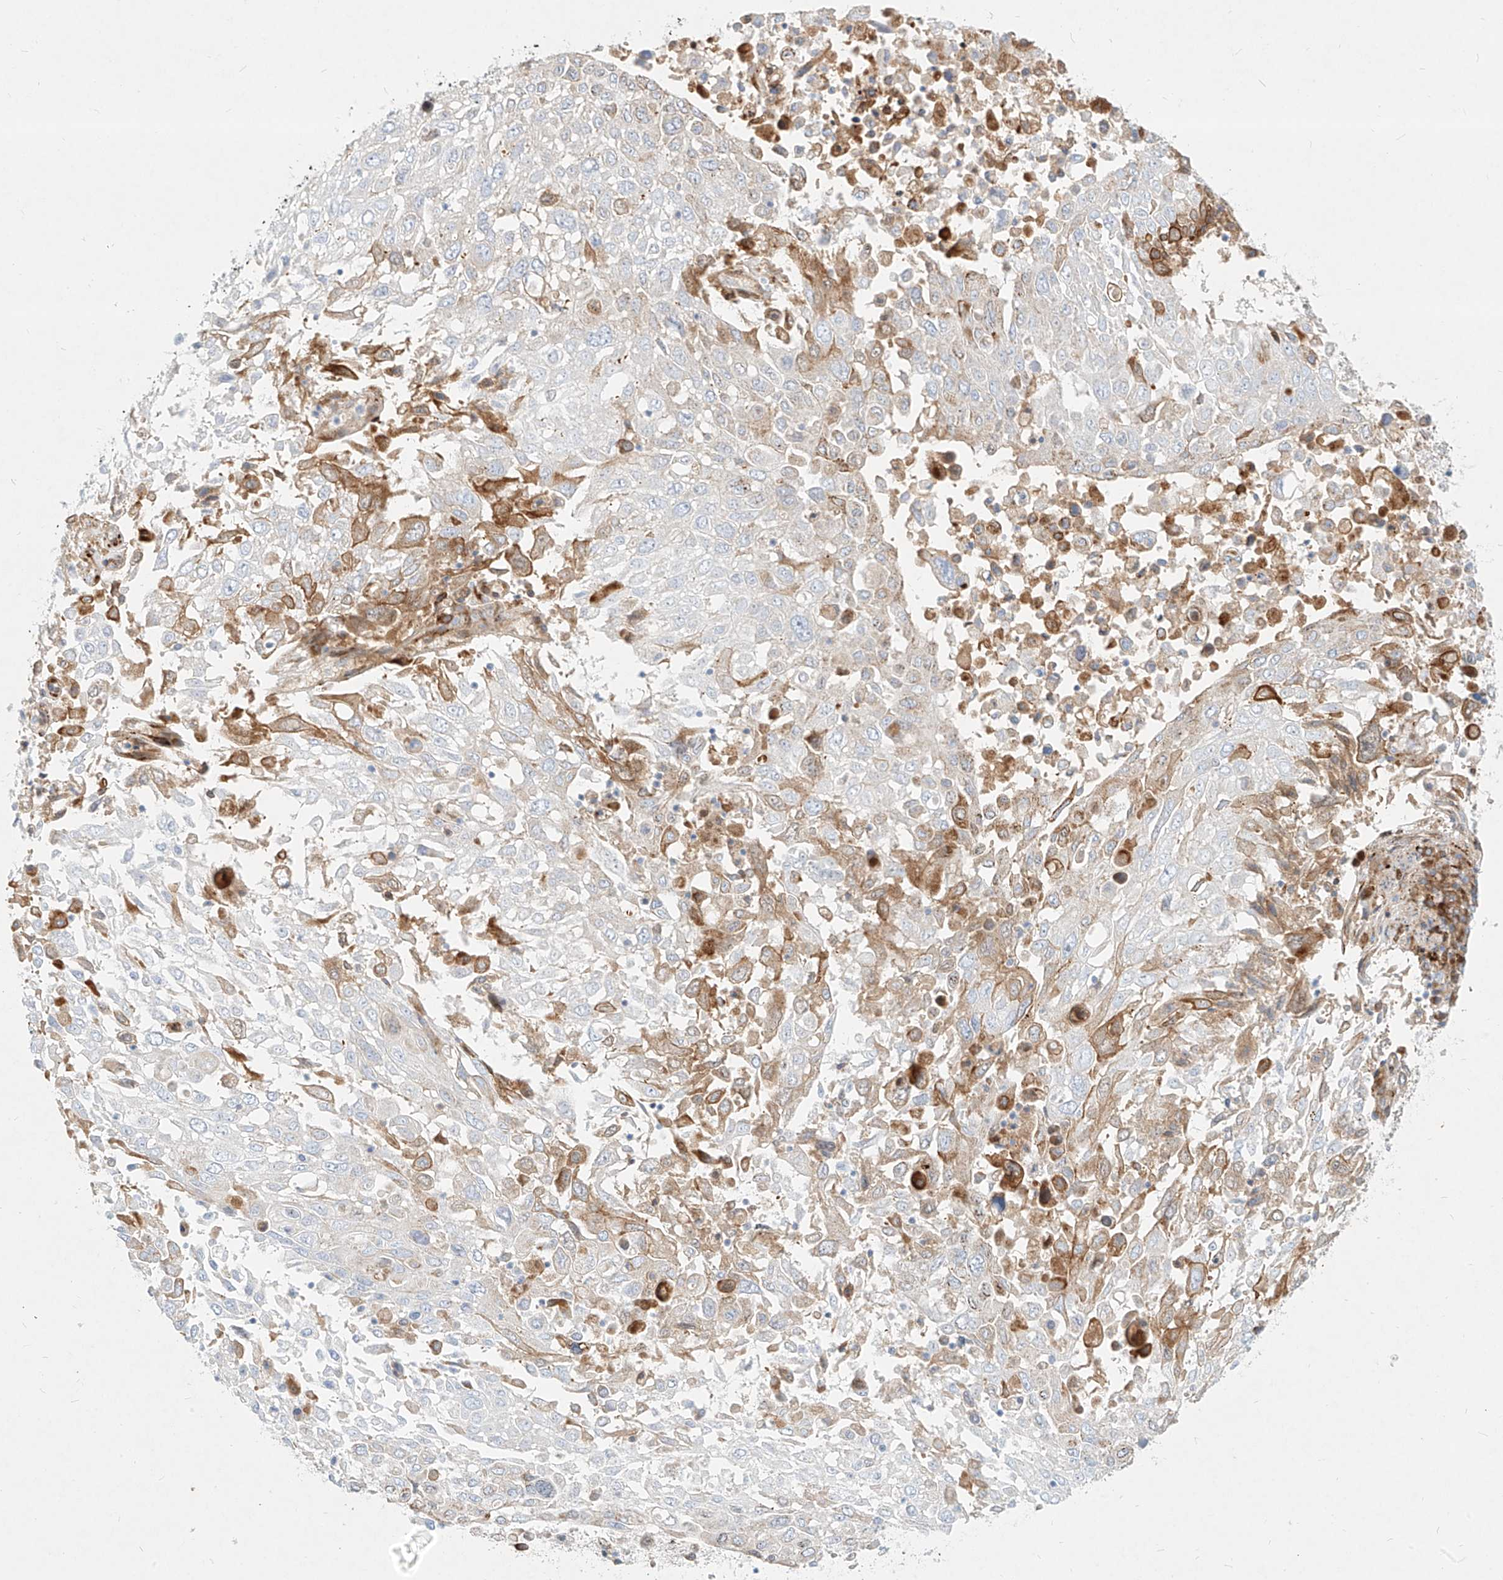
{"staining": {"intensity": "weak", "quantity": "<25%", "location": "cytoplasmic/membranous"}, "tissue": "lung cancer", "cell_type": "Tumor cells", "image_type": "cancer", "snomed": [{"axis": "morphology", "description": "Squamous cell carcinoma, NOS"}, {"axis": "topography", "description": "Lung"}], "caption": "Tumor cells show no significant protein expression in lung squamous cell carcinoma. (DAB (3,3'-diaminobenzidine) immunohistochemistry visualized using brightfield microscopy, high magnification).", "gene": "MTX2", "patient": {"sex": "male", "age": 65}}